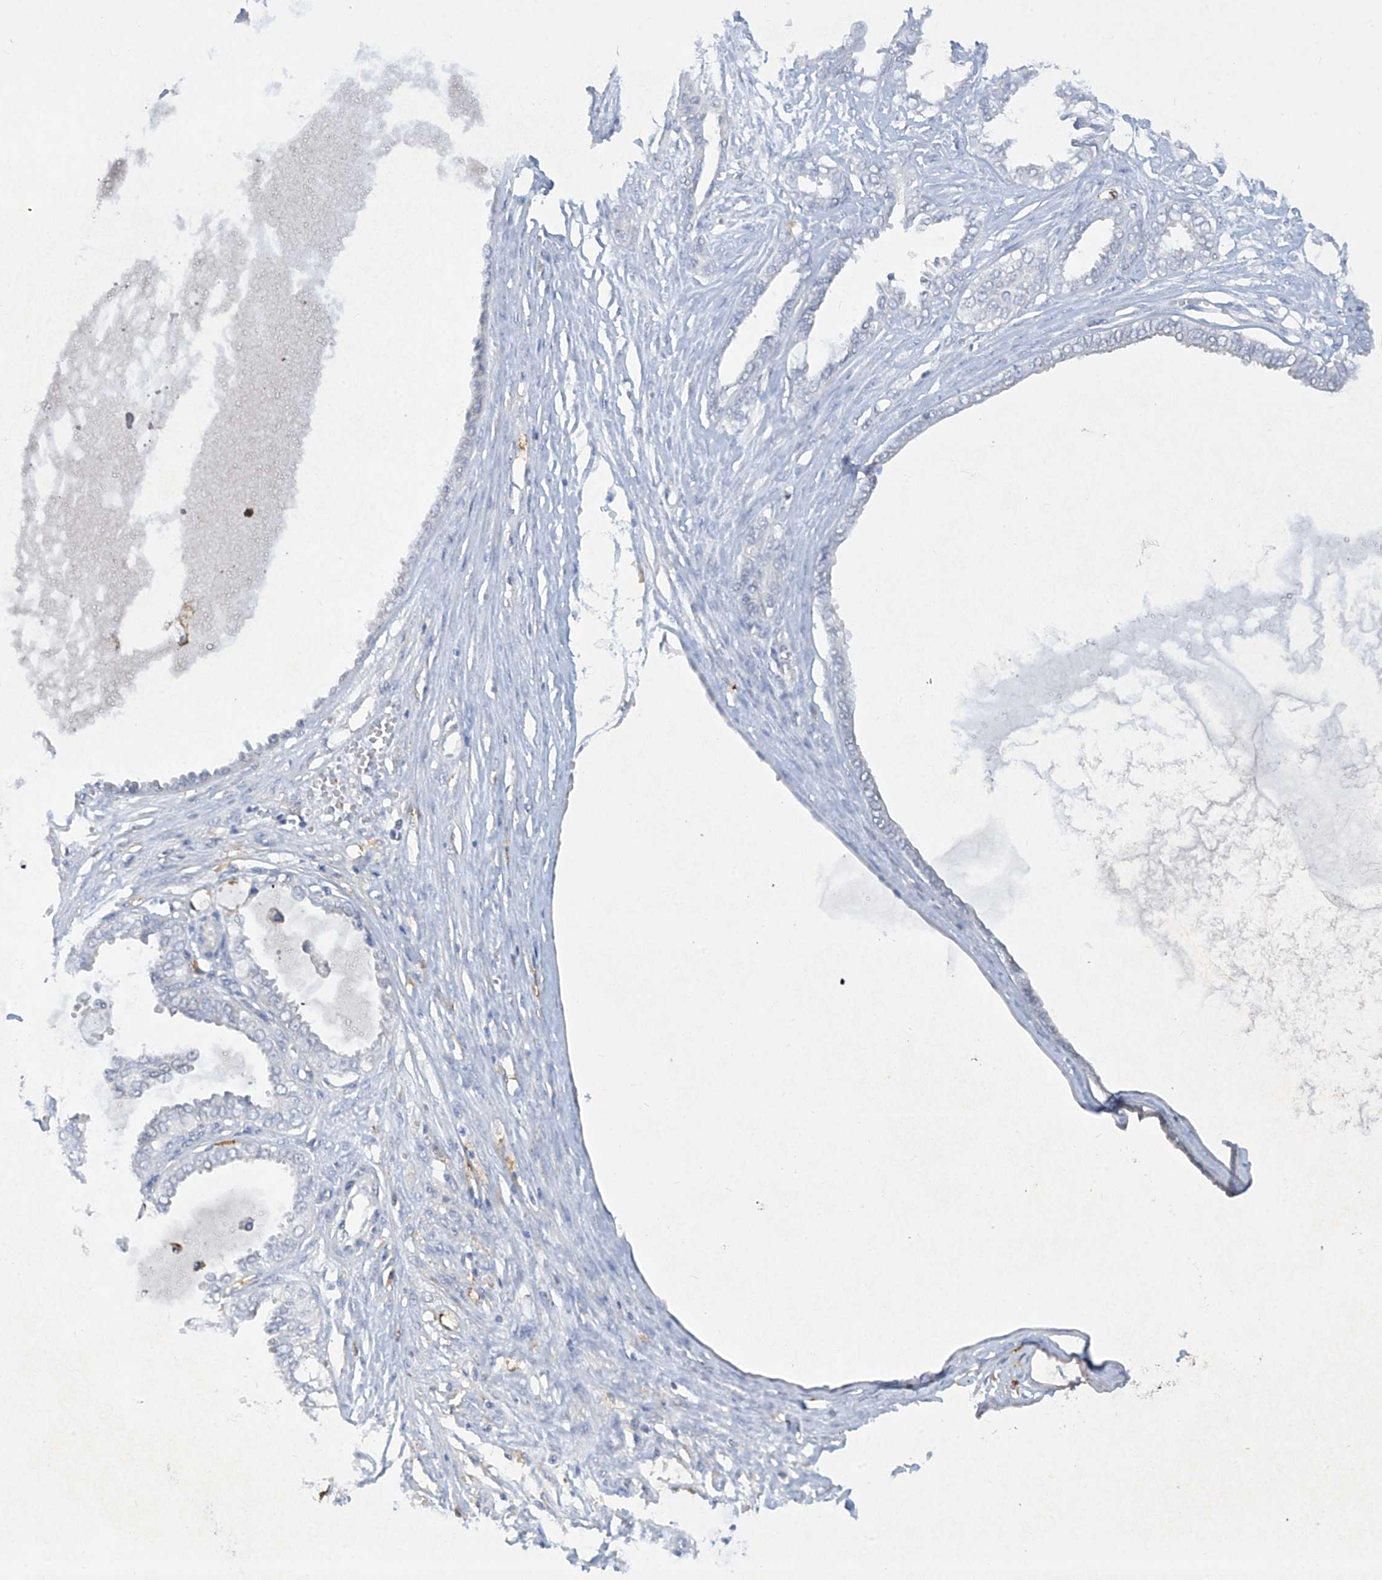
{"staining": {"intensity": "negative", "quantity": "none", "location": "none"}, "tissue": "ovarian cancer", "cell_type": "Tumor cells", "image_type": "cancer", "snomed": [{"axis": "morphology", "description": "Carcinoma, NOS"}, {"axis": "morphology", "description": "Carcinoma, endometroid"}, {"axis": "topography", "description": "Ovary"}], "caption": "A high-resolution photomicrograph shows IHC staining of ovarian carcinoma, which reveals no significant staining in tumor cells.", "gene": "FCGR3A", "patient": {"sex": "female", "age": 50}}